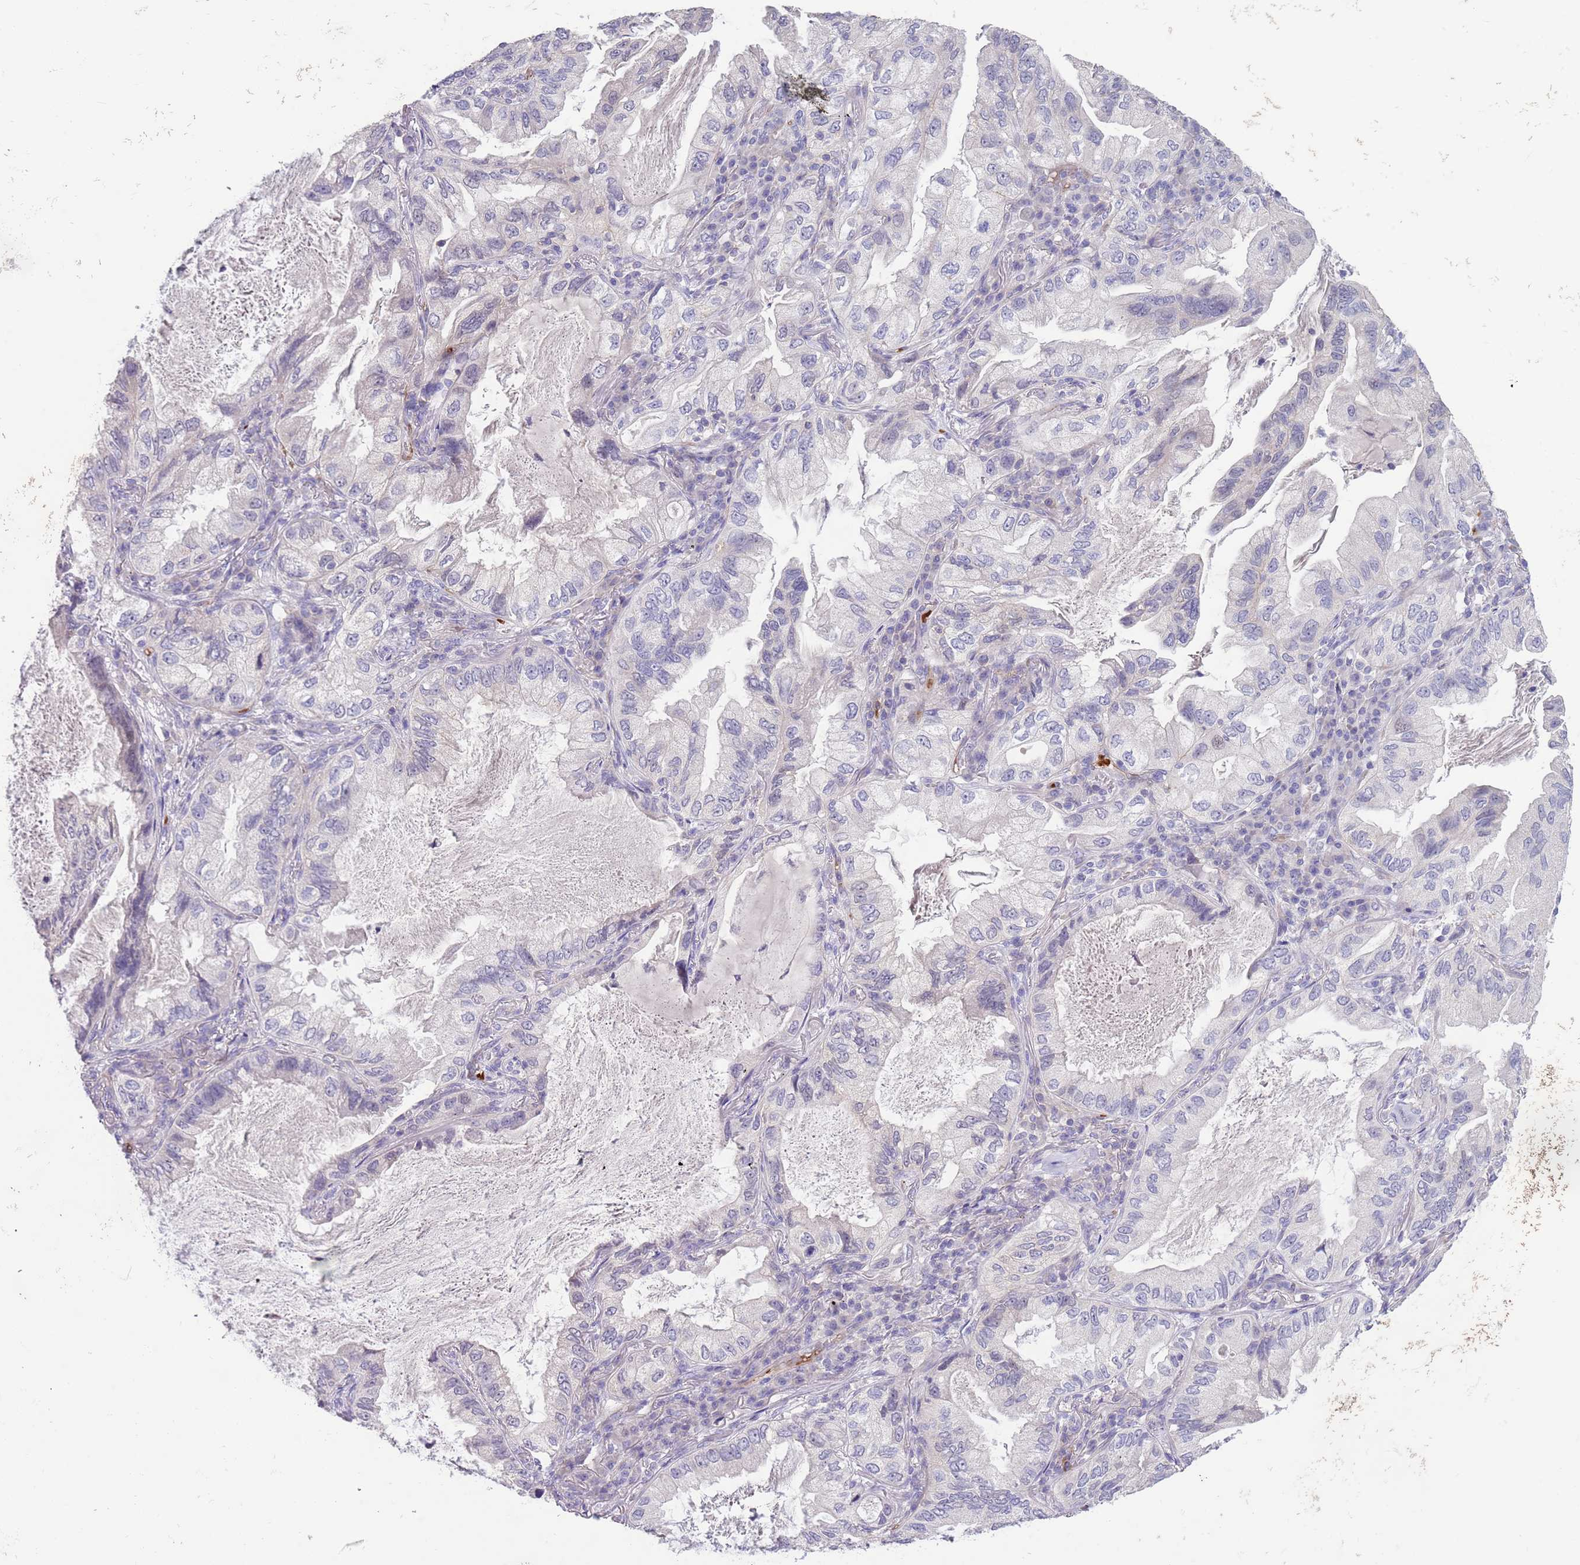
{"staining": {"intensity": "negative", "quantity": "none", "location": "none"}, "tissue": "lung cancer", "cell_type": "Tumor cells", "image_type": "cancer", "snomed": [{"axis": "morphology", "description": "Adenocarcinoma, NOS"}, {"axis": "topography", "description": "Lung"}], "caption": "Tumor cells show no significant protein positivity in lung adenocarcinoma.", "gene": "ZNF14", "patient": {"sex": "female", "age": 69}}